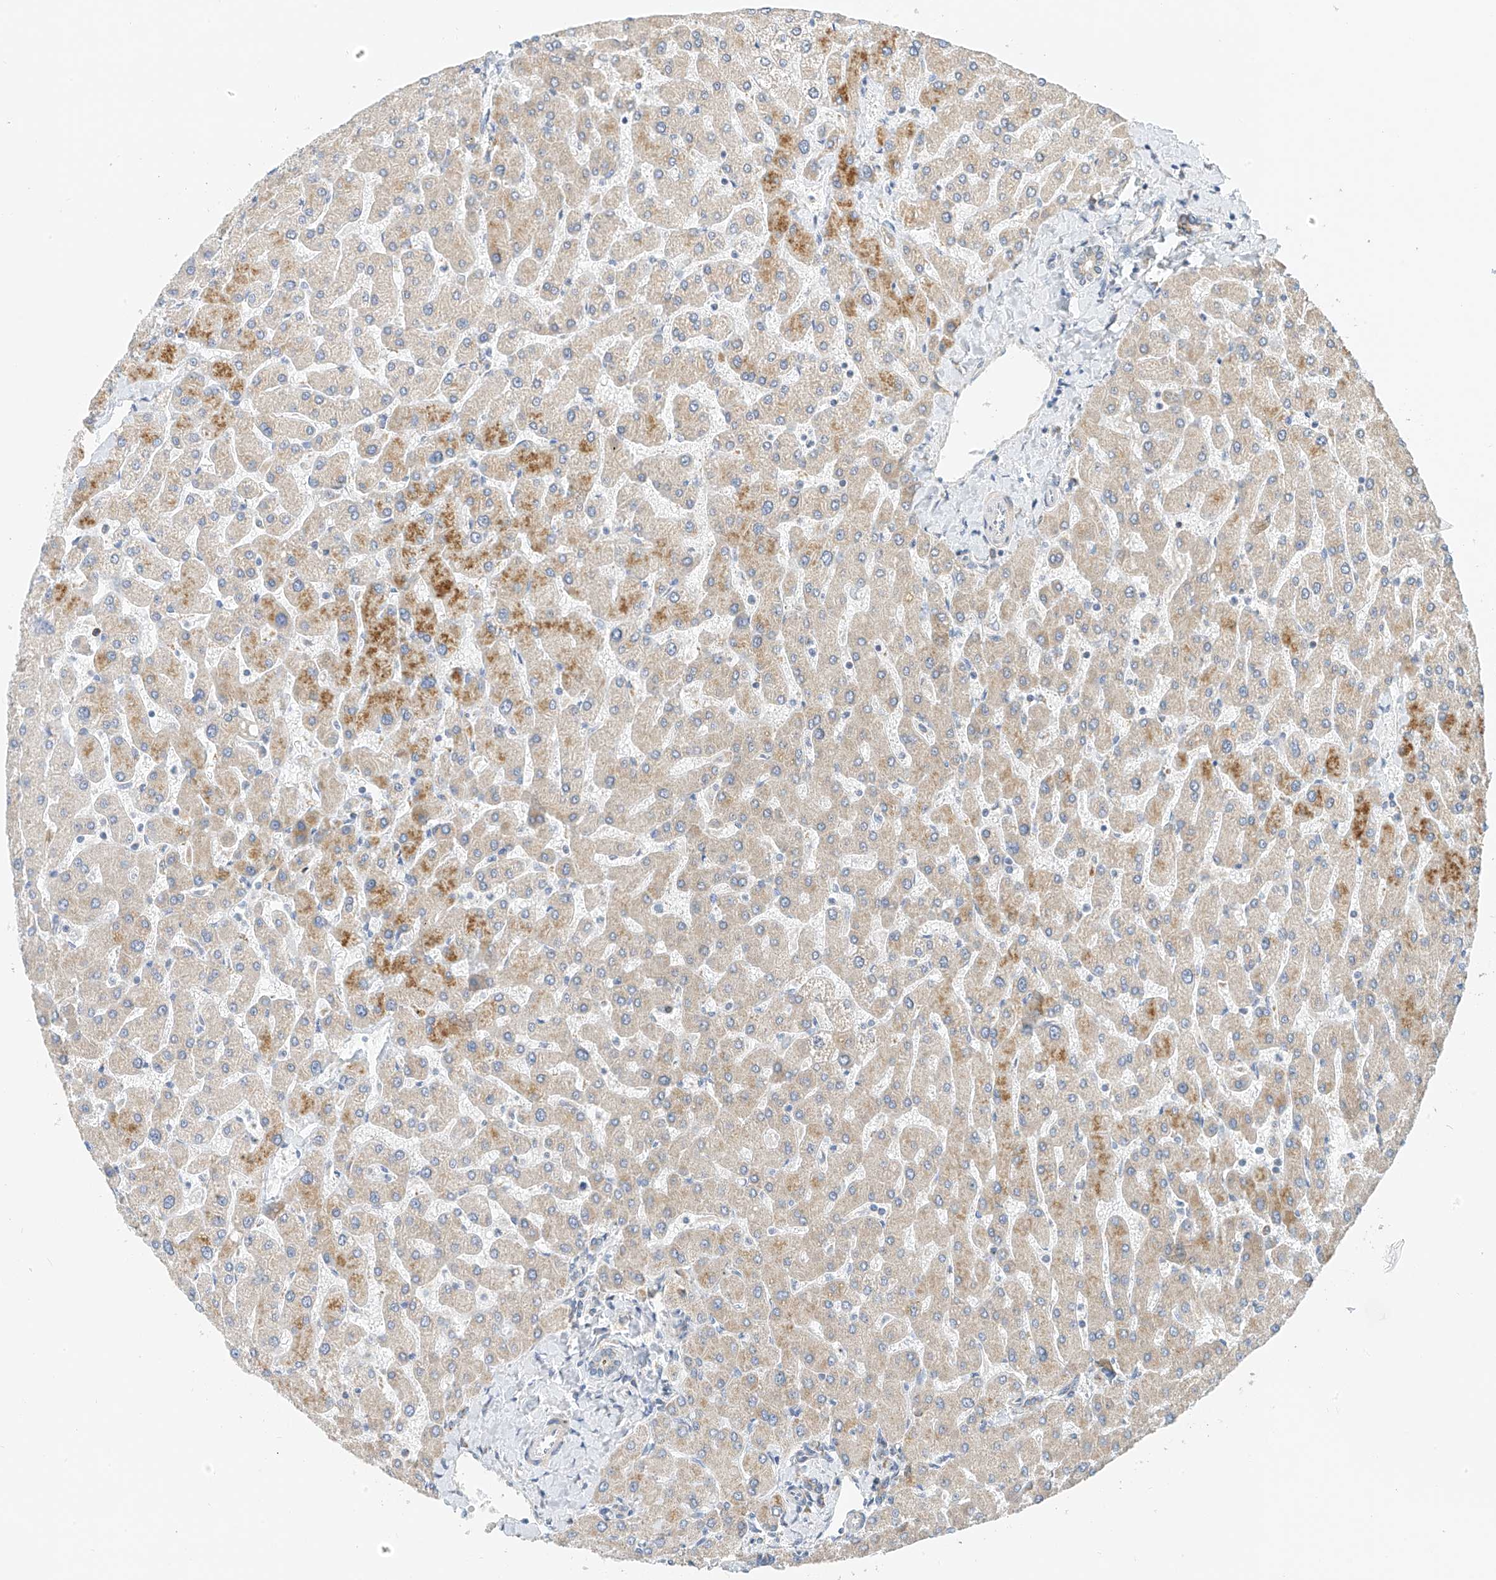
{"staining": {"intensity": "negative", "quantity": "none", "location": "none"}, "tissue": "liver", "cell_type": "Cholangiocytes", "image_type": "normal", "snomed": [{"axis": "morphology", "description": "Normal tissue, NOS"}, {"axis": "topography", "description": "Liver"}], "caption": "This is an IHC micrograph of normal human liver. There is no positivity in cholangiocytes.", "gene": "PPA2", "patient": {"sex": "male", "age": 55}}